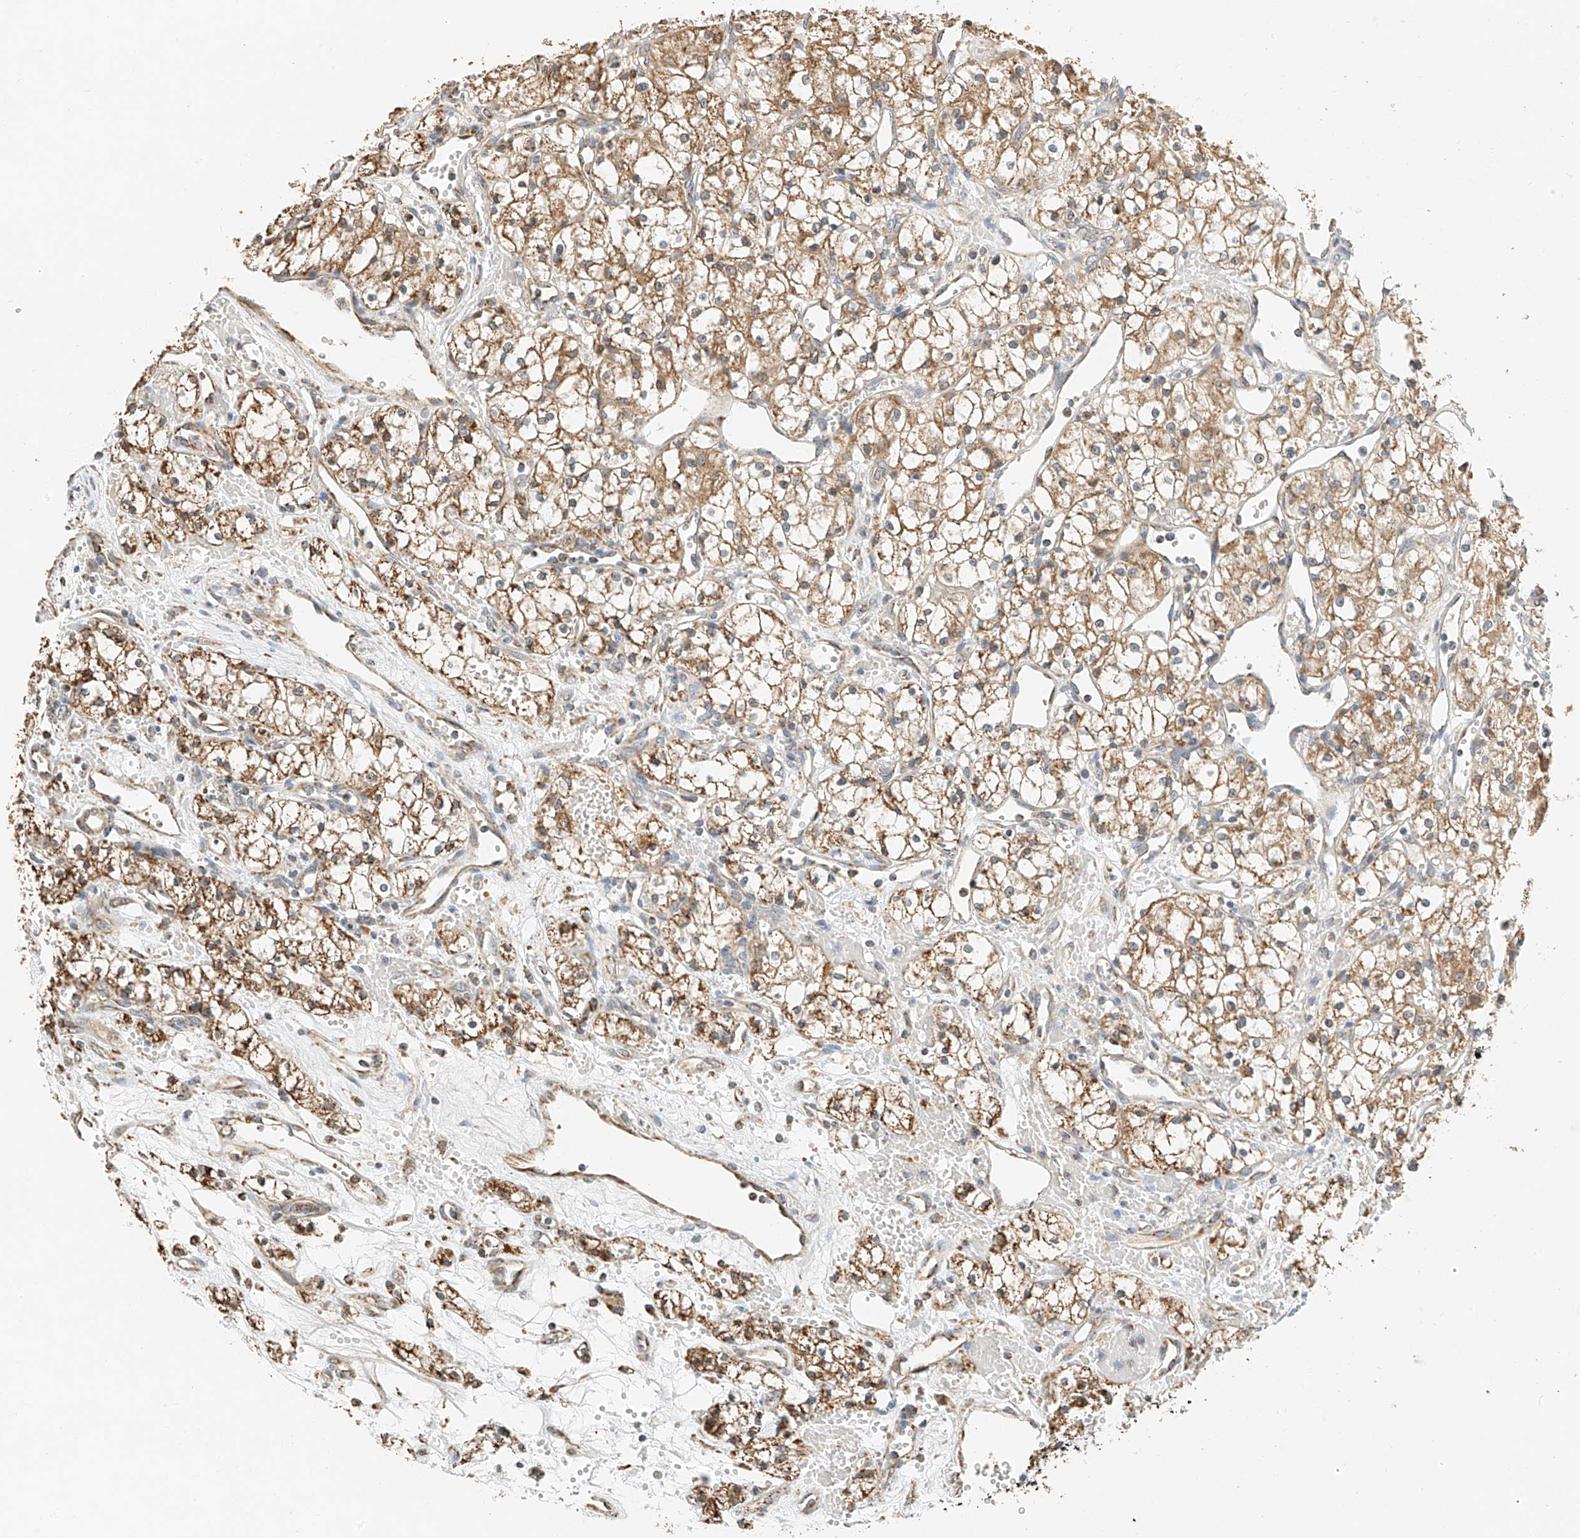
{"staining": {"intensity": "moderate", "quantity": ">75%", "location": "cytoplasmic/membranous"}, "tissue": "renal cancer", "cell_type": "Tumor cells", "image_type": "cancer", "snomed": [{"axis": "morphology", "description": "Adenocarcinoma, NOS"}, {"axis": "topography", "description": "Kidney"}], "caption": "An image of human adenocarcinoma (renal) stained for a protein displays moderate cytoplasmic/membranous brown staining in tumor cells.", "gene": "YIPF7", "patient": {"sex": "male", "age": 59}}